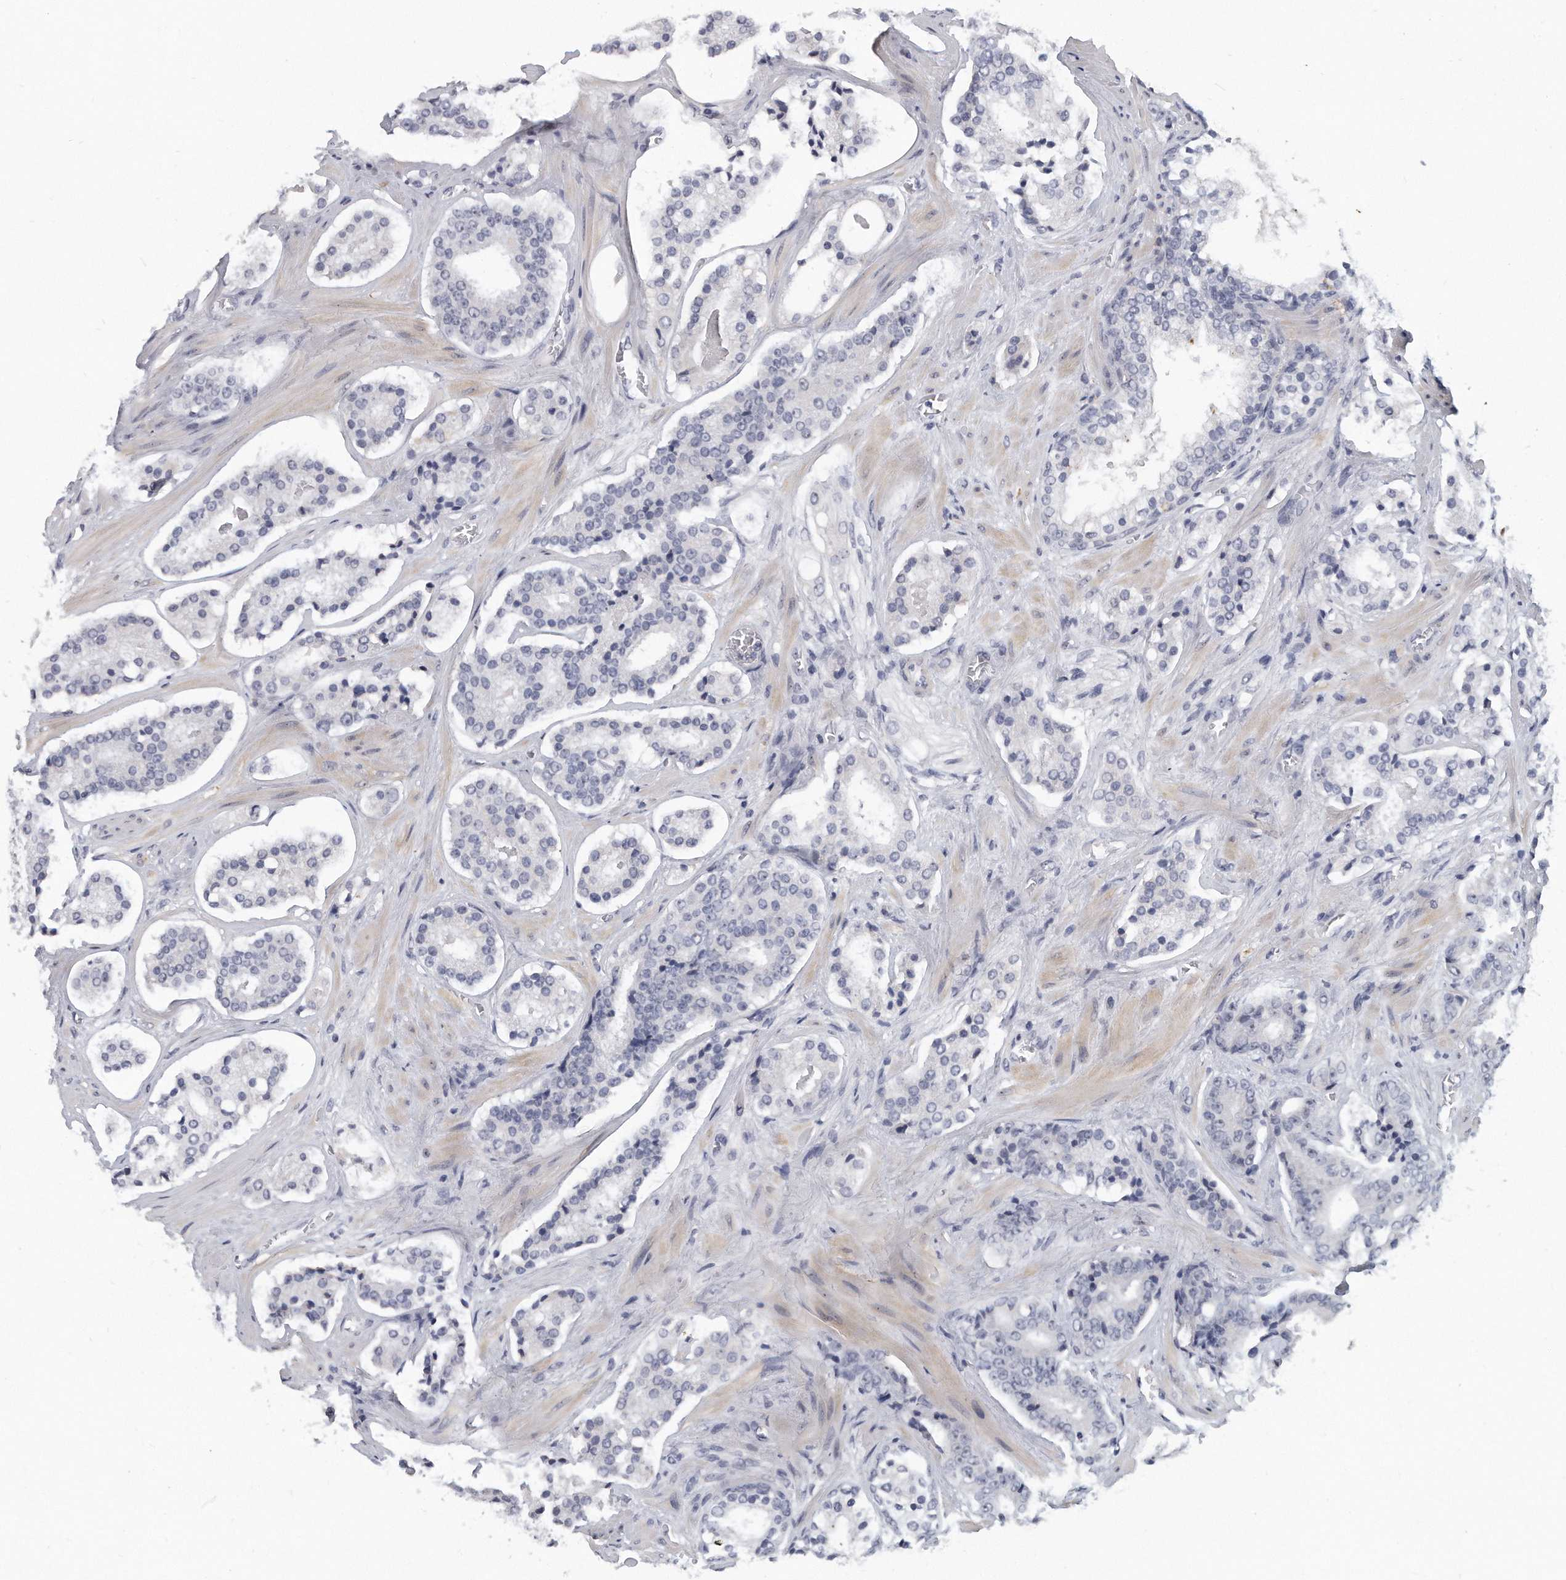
{"staining": {"intensity": "negative", "quantity": "none", "location": "none"}, "tissue": "prostate cancer", "cell_type": "Tumor cells", "image_type": "cancer", "snomed": [{"axis": "morphology", "description": "Adenocarcinoma, High grade"}, {"axis": "topography", "description": "Prostate"}], "caption": "This is a image of IHC staining of prostate cancer (adenocarcinoma (high-grade)), which shows no expression in tumor cells. (DAB (3,3'-diaminobenzidine) immunohistochemistry with hematoxylin counter stain).", "gene": "TFCP2L1", "patient": {"sex": "male", "age": 60}}